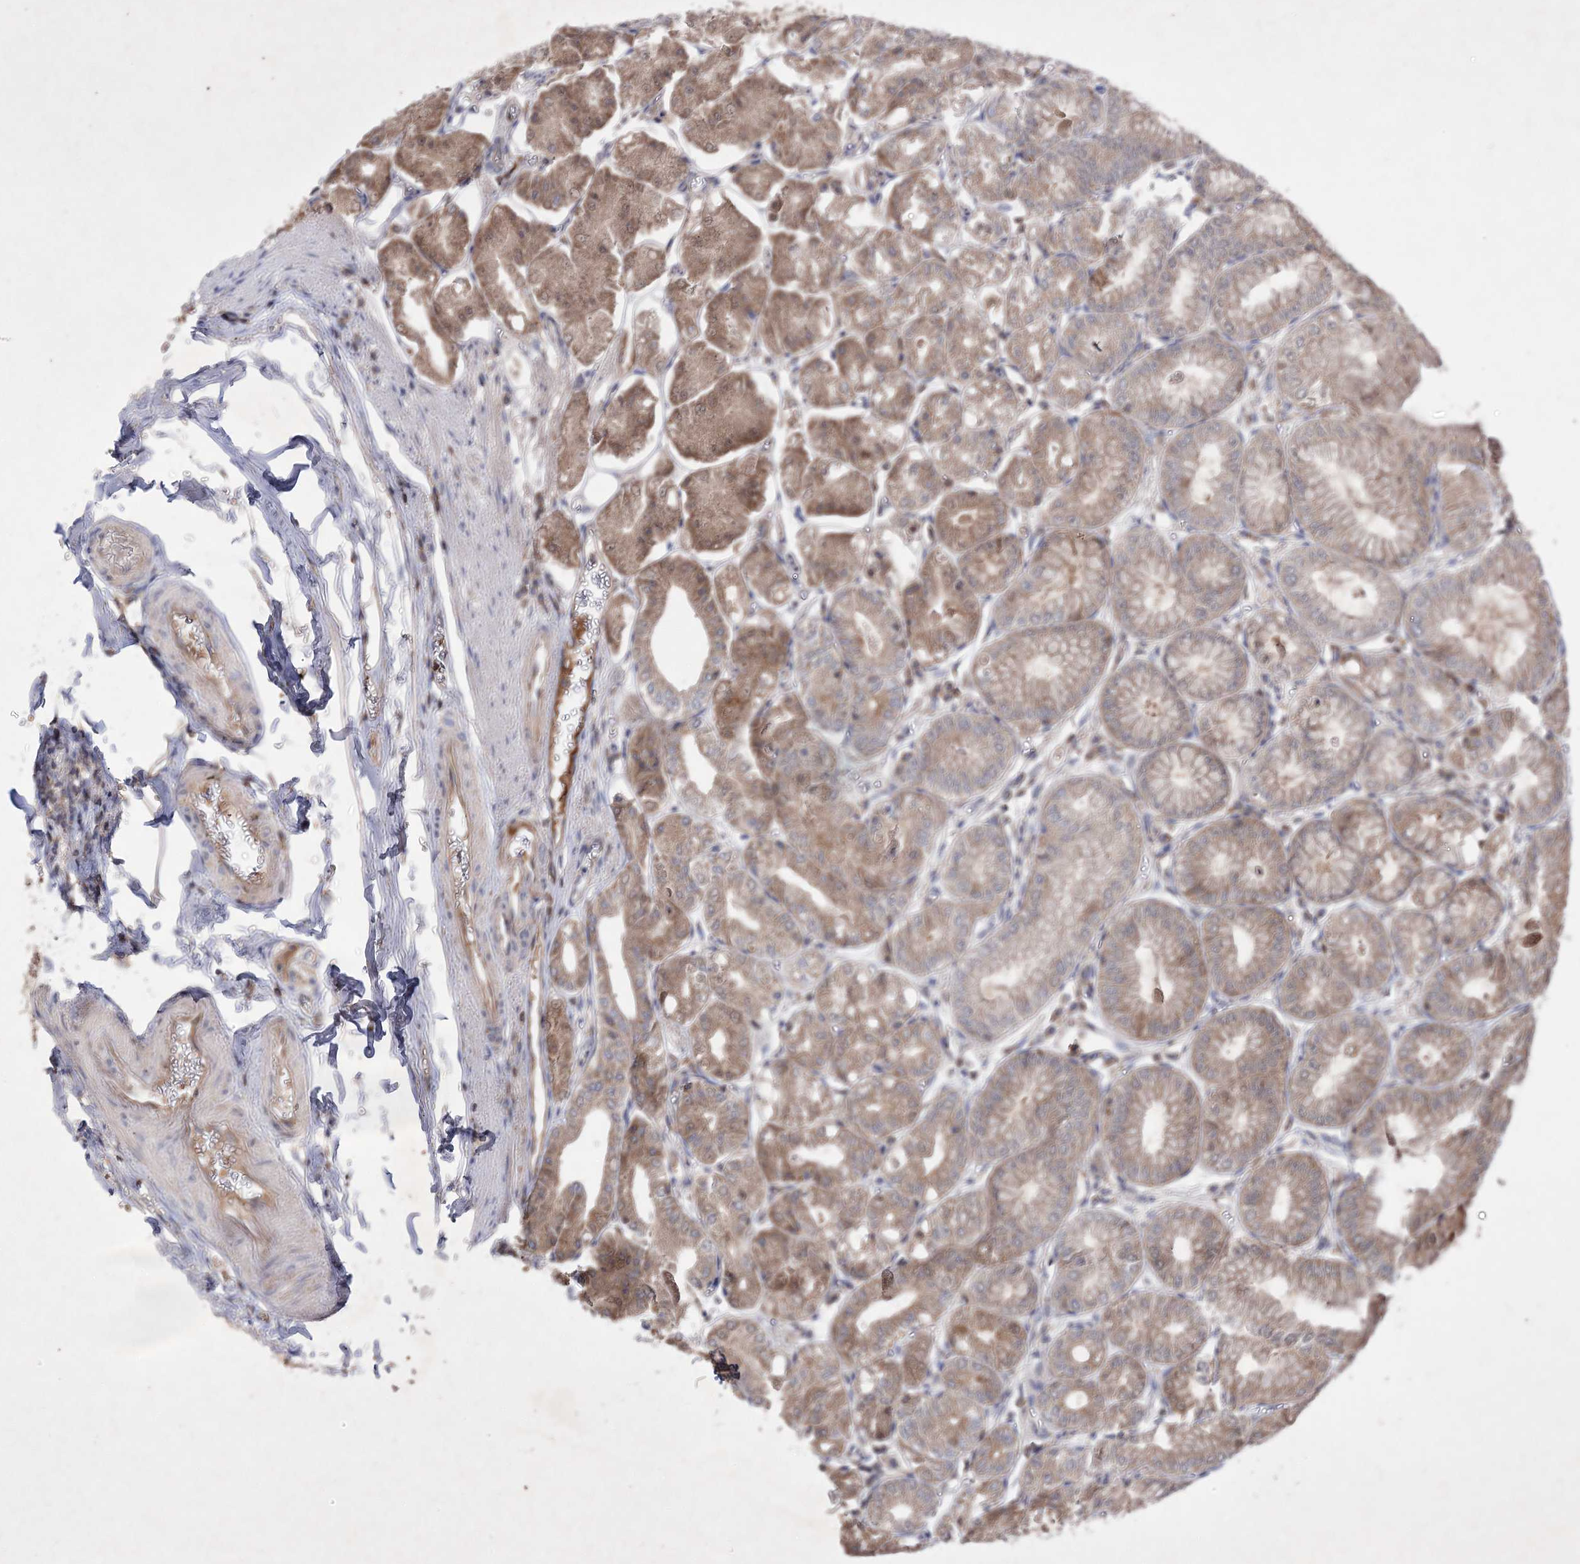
{"staining": {"intensity": "moderate", "quantity": ">75%", "location": "cytoplasmic/membranous"}, "tissue": "stomach", "cell_type": "Glandular cells", "image_type": "normal", "snomed": [{"axis": "morphology", "description": "Normal tissue, NOS"}, {"axis": "topography", "description": "Stomach, lower"}], "caption": "About >75% of glandular cells in normal stomach show moderate cytoplasmic/membranous protein positivity as visualized by brown immunohistochemical staining.", "gene": "BCR", "patient": {"sex": "male", "age": 71}}